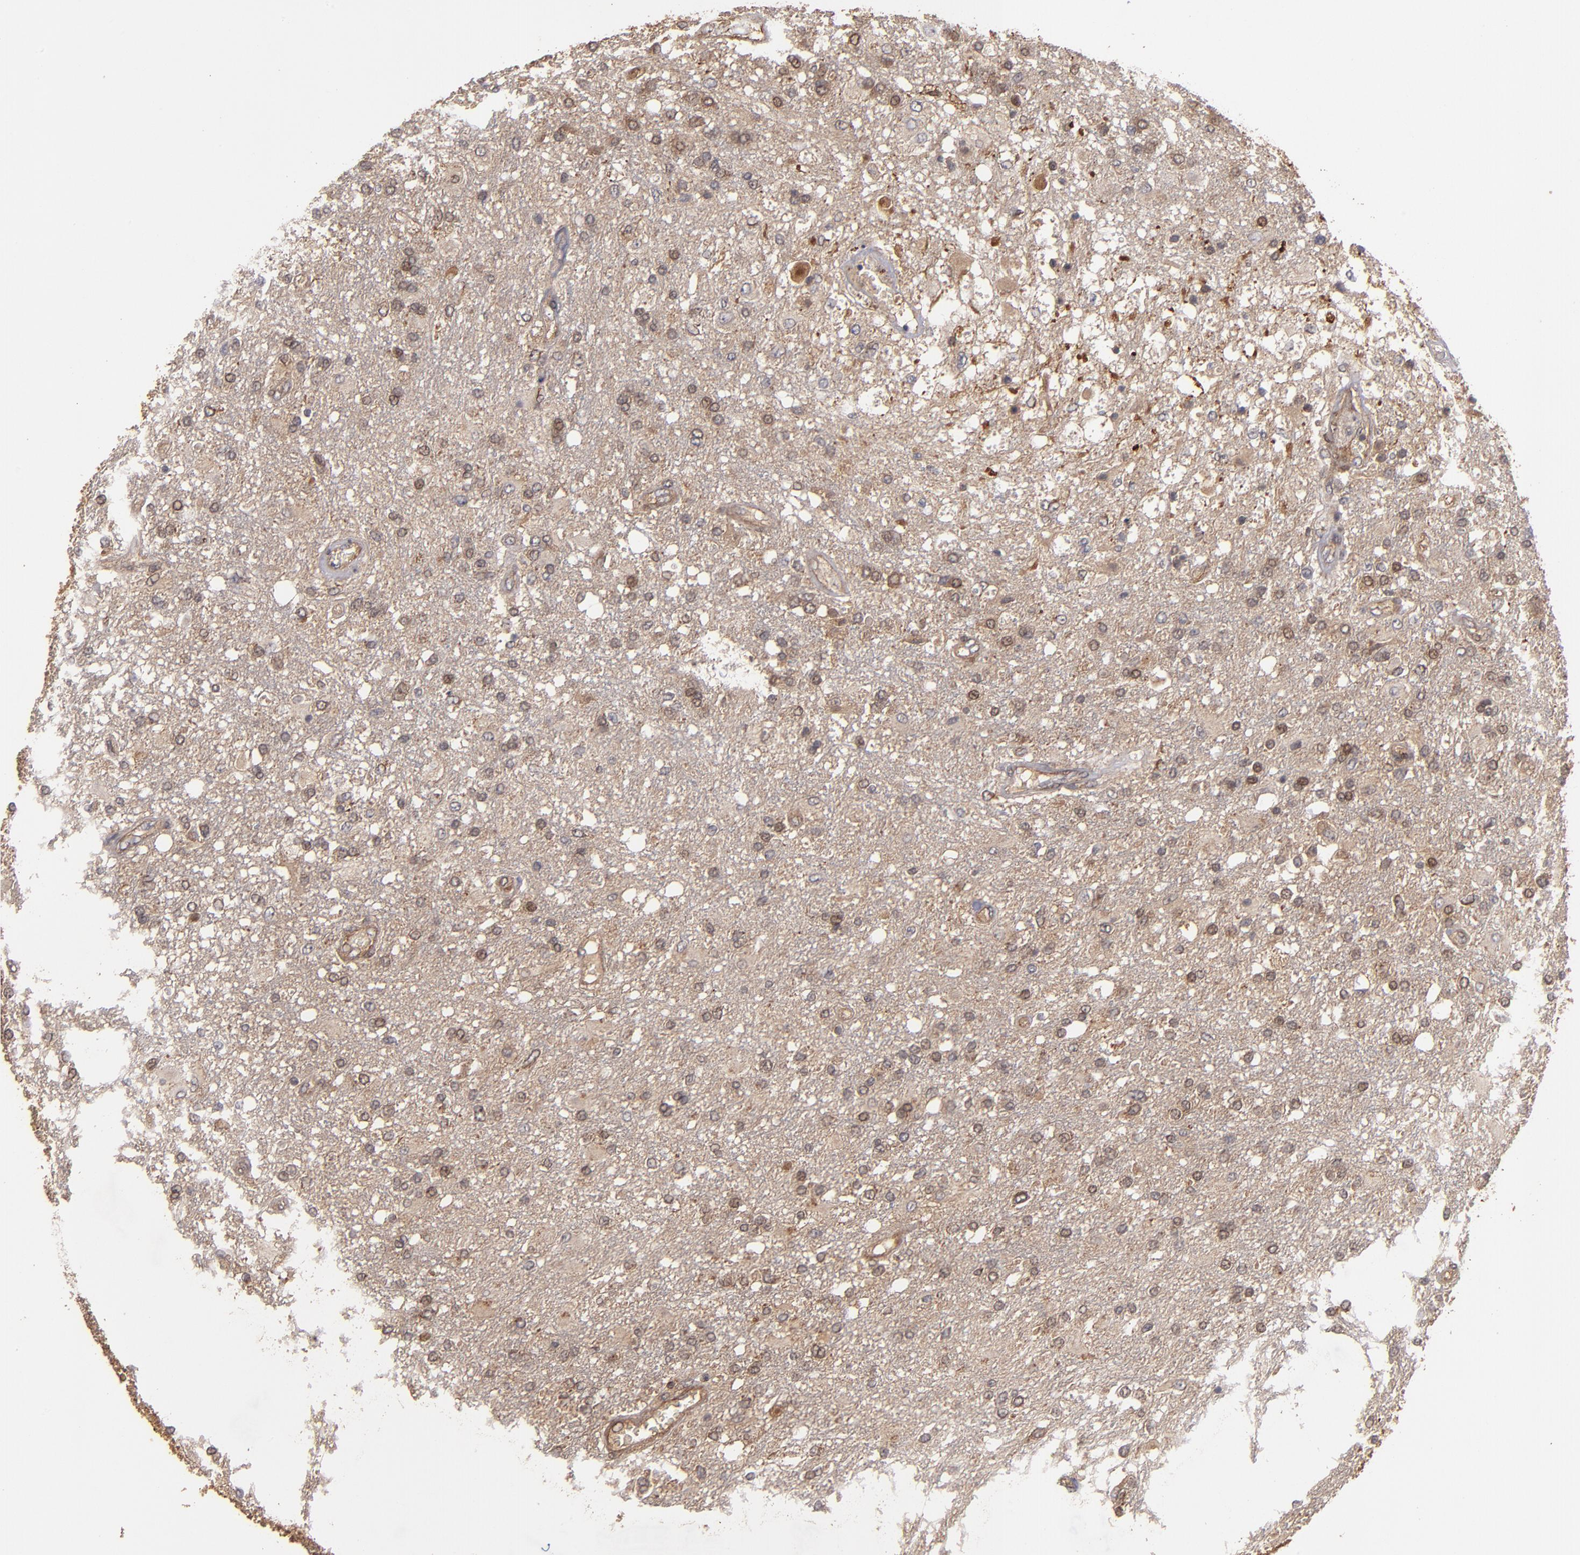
{"staining": {"intensity": "weak", "quantity": "25%-75%", "location": "cytoplasmic/membranous,nuclear"}, "tissue": "glioma", "cell_type": "Tumor cells", "image_type": "cancer", "snomed": [{"axis": "morphology", "description": "Glioma, malignant, High grade"}, {"axis": "topography", "description": "Cerebral cortex"}], "caption": "About 25%-75% of tumor cells in human glioma exhibit weak cytoplasmic/membranous and nuclear protein positivity as visualized by brown immunohistochemical staining.", "gene": "BDKRB1", "patient": {"sex": "male", "age": 79}}